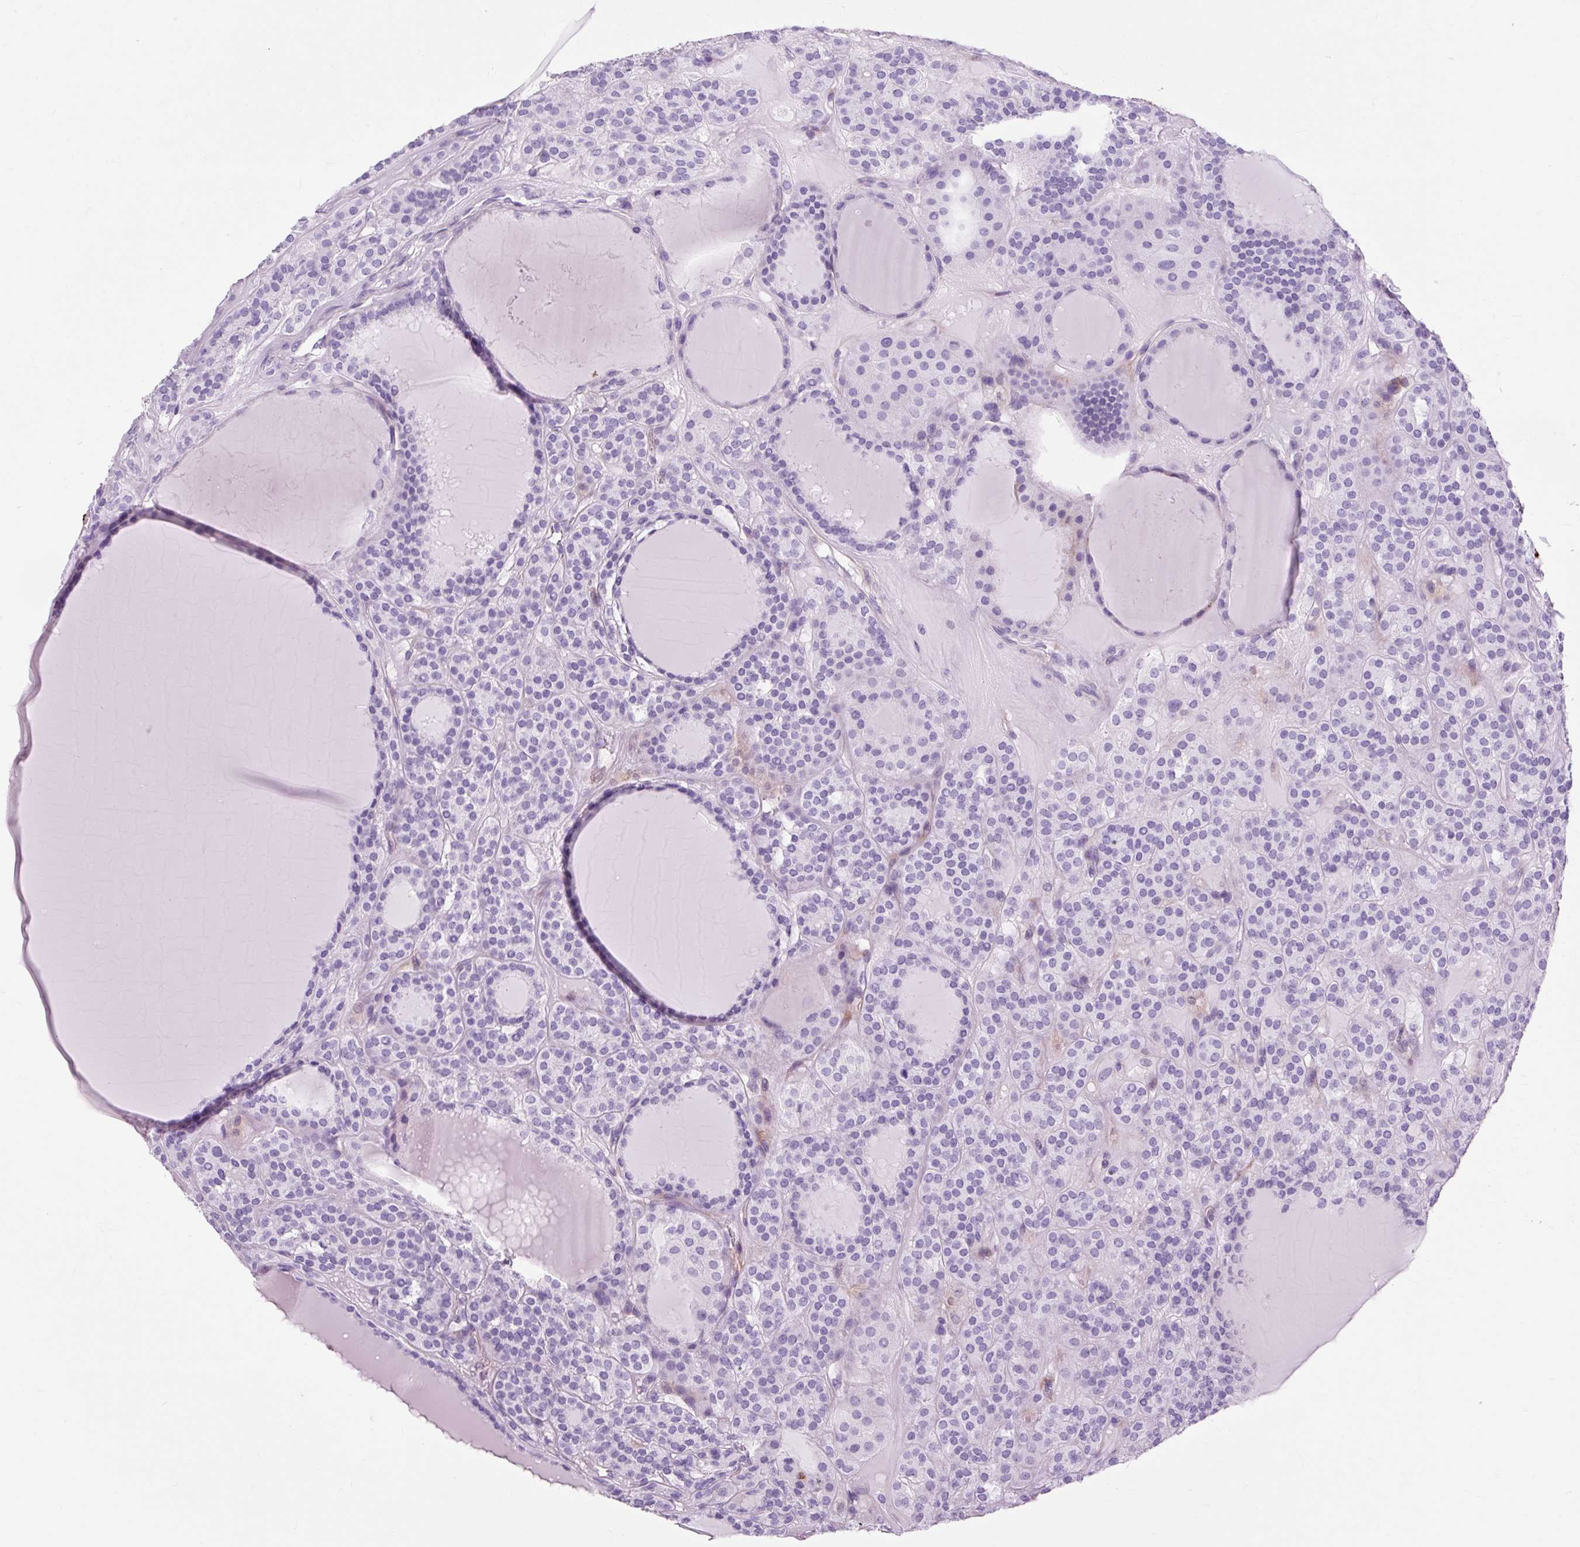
{"staining": {"intensity": "negative", "quantity": "none", "location": "none"}, "tissue": "thyroid cancer", "cell_type": "Tumor cells", "image_type": "cancer", "snomed": [{"axis": "morphology", "description": "Follicular adenoma carcinoma, NOS"}, {"axis": "topography", "description": "Thyroid gland"}], "caption": "The photomicrograph exhibits no staining of tumor cells in thyroid follicular adenoma carcinoma.", "gene": "OOEP", "patient": {"sex": "female", "age": 63}}